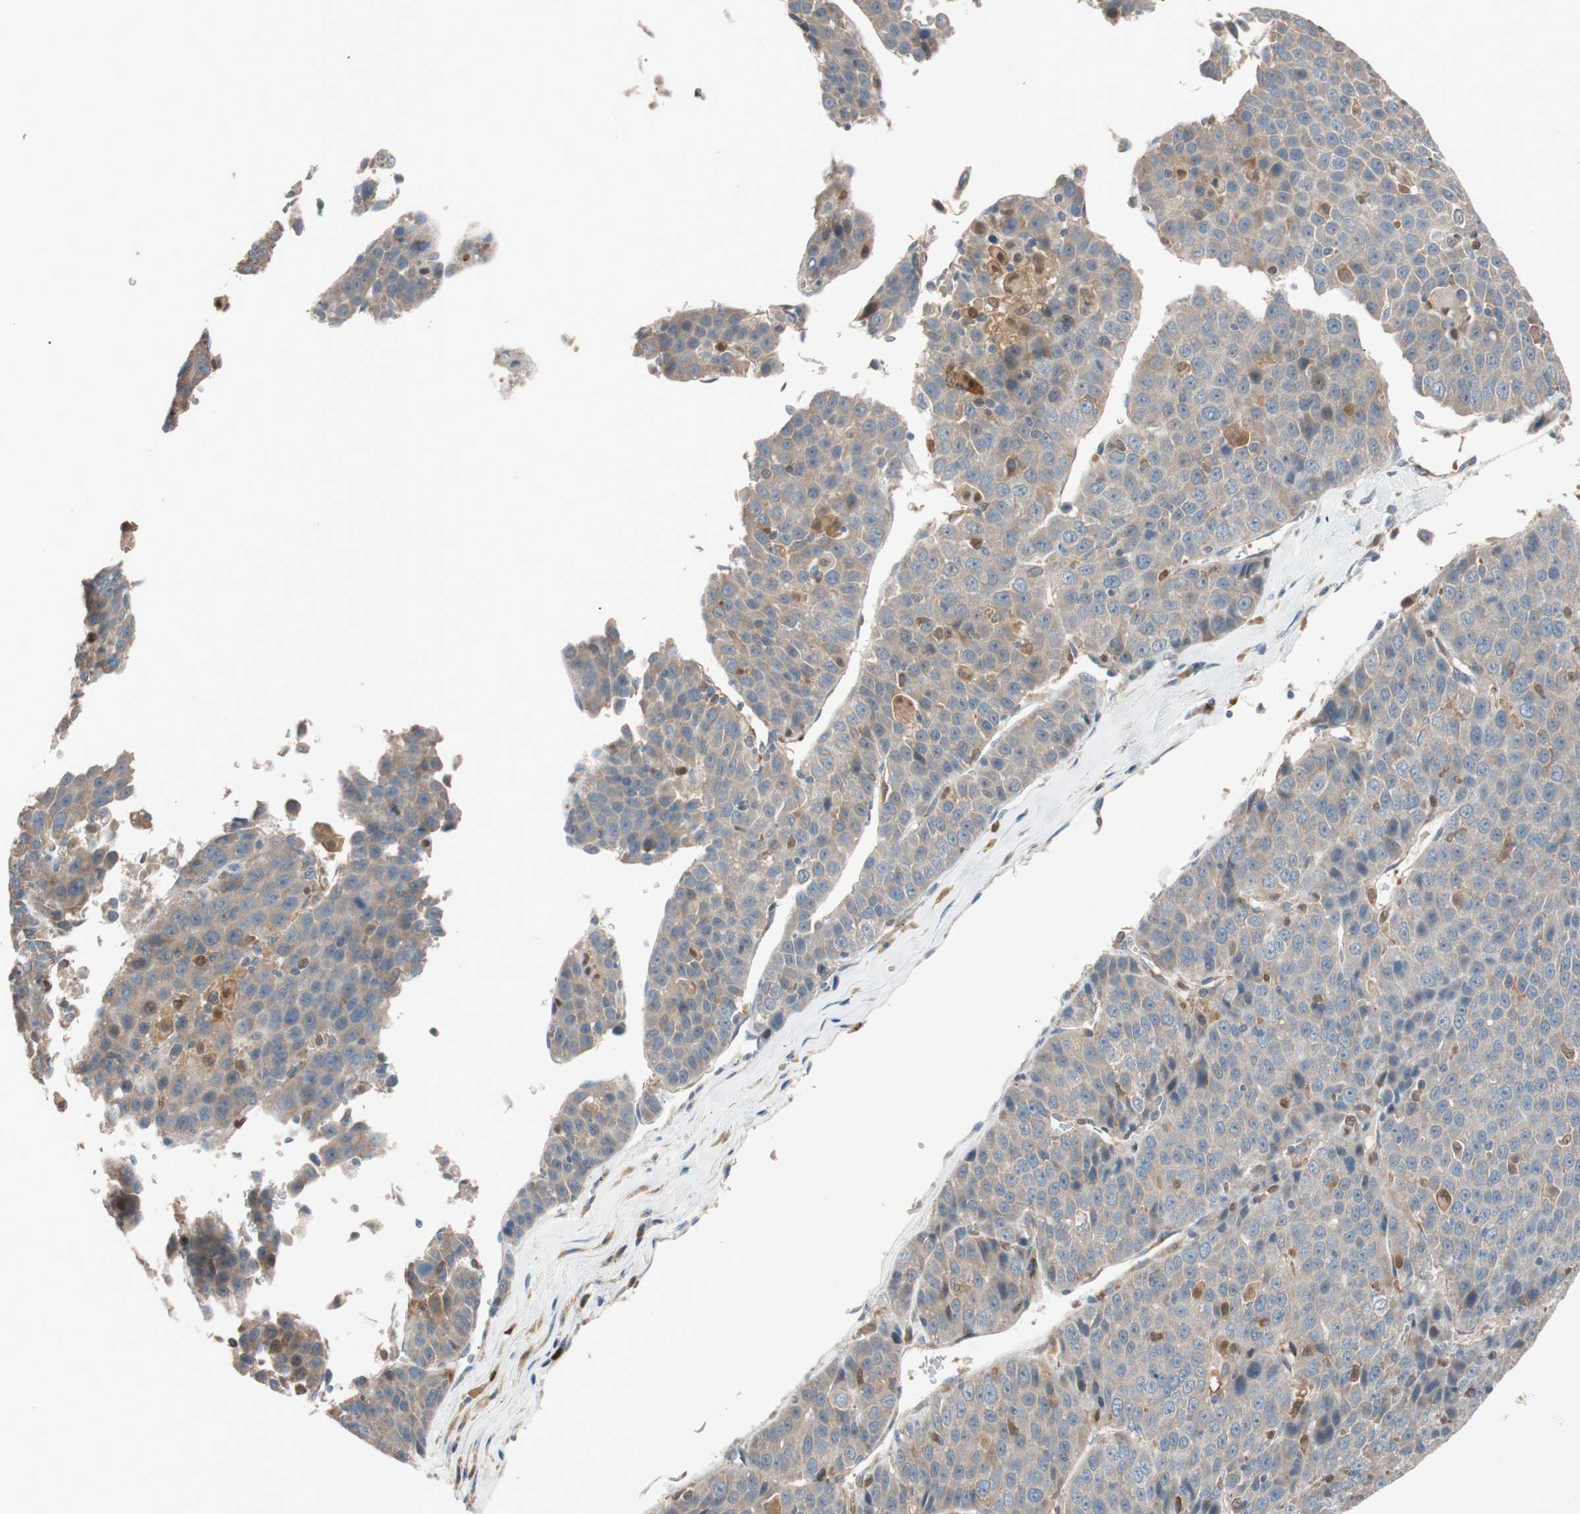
{"staining": {"intensity": "moderate", "quantity": ">75%", "location": "cytoplasmic/membranous"}, "tissue": "liver cancer", "cell_type": "Tumor cells", "image_type": "cancer", "snomed": [{"axis": "morphology", "description": "Carcinoma, Hepatocellular, NOS"}, {"axis": "topography", "description": "Liver"}], "caption": "This photomicrograph reveals hepatocellular carcinoma (liver) stained with IHC to label a protein in brown. The cytoplasmic/membranous of tumor cells show moderate positivity for the protein. Nuclei are counter-stained blue.", "gene": "FAAH", "patient": {"sex": "female", "age": 53}}